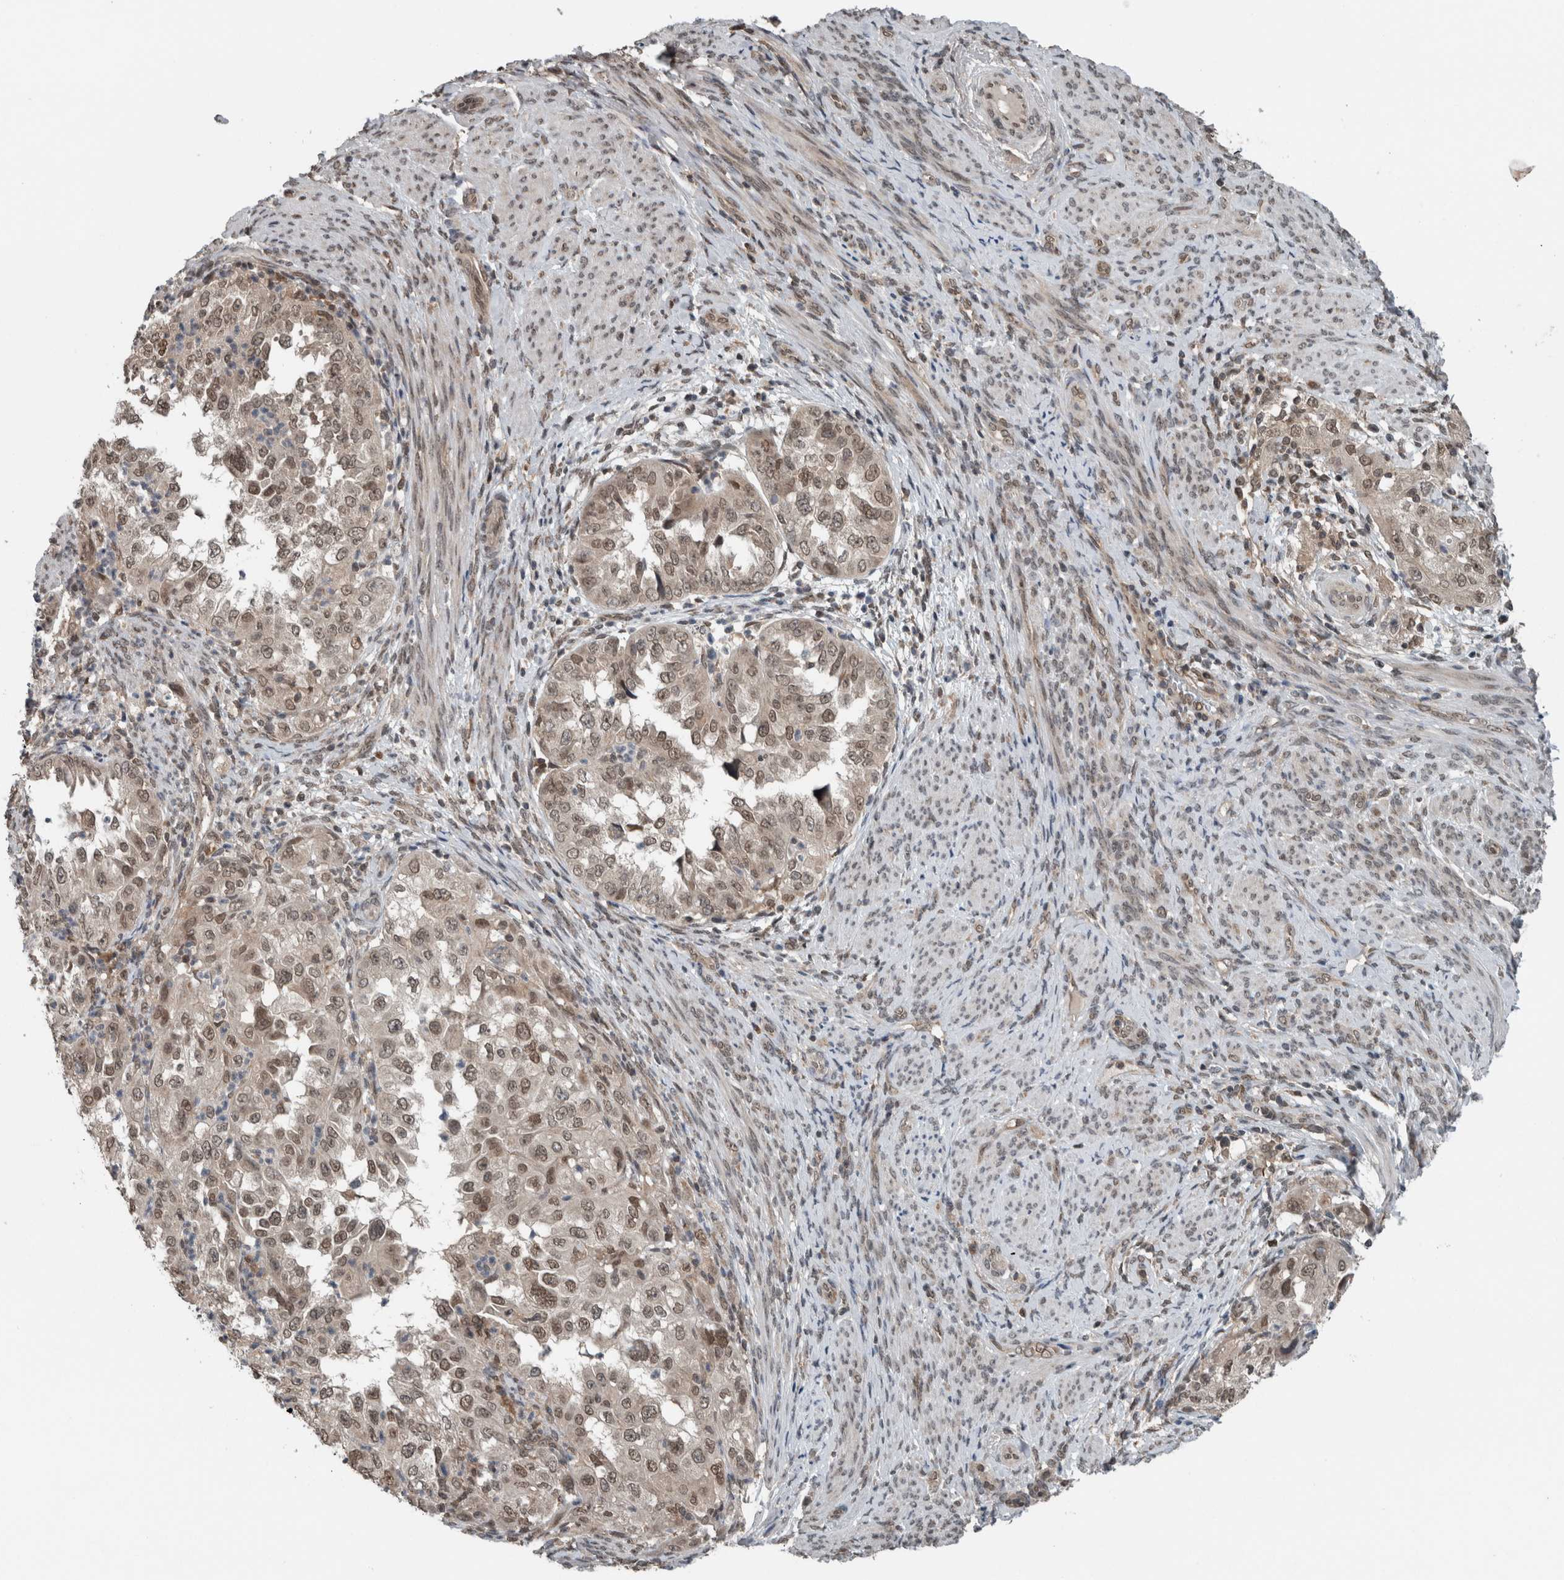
{"staining": {"intensity": "weak", "quantity": ">75%", "location": "nuclear"}, "tissue": "endometrial cancer", "cell_type": "Tumor cells", "image_type": "cancer", "snomed": [{"axis": "morphology", "description": "Adenocarcinoma, NOS"}, {"axis": "topography", "description": "Endometrium"}], "caption": "A brown stain labels weak nuclear positivity of a protein in human endometrial adenocarcinoma tumor cells. The staining is performed using DAB (3,3'-diaminobenzidine) brown chromogen to label protein expression. The nuclei are counter-stained blue using hematoxylin.", "gene": "SPAG7", "patient": {"sex": "female", "age": 85}}